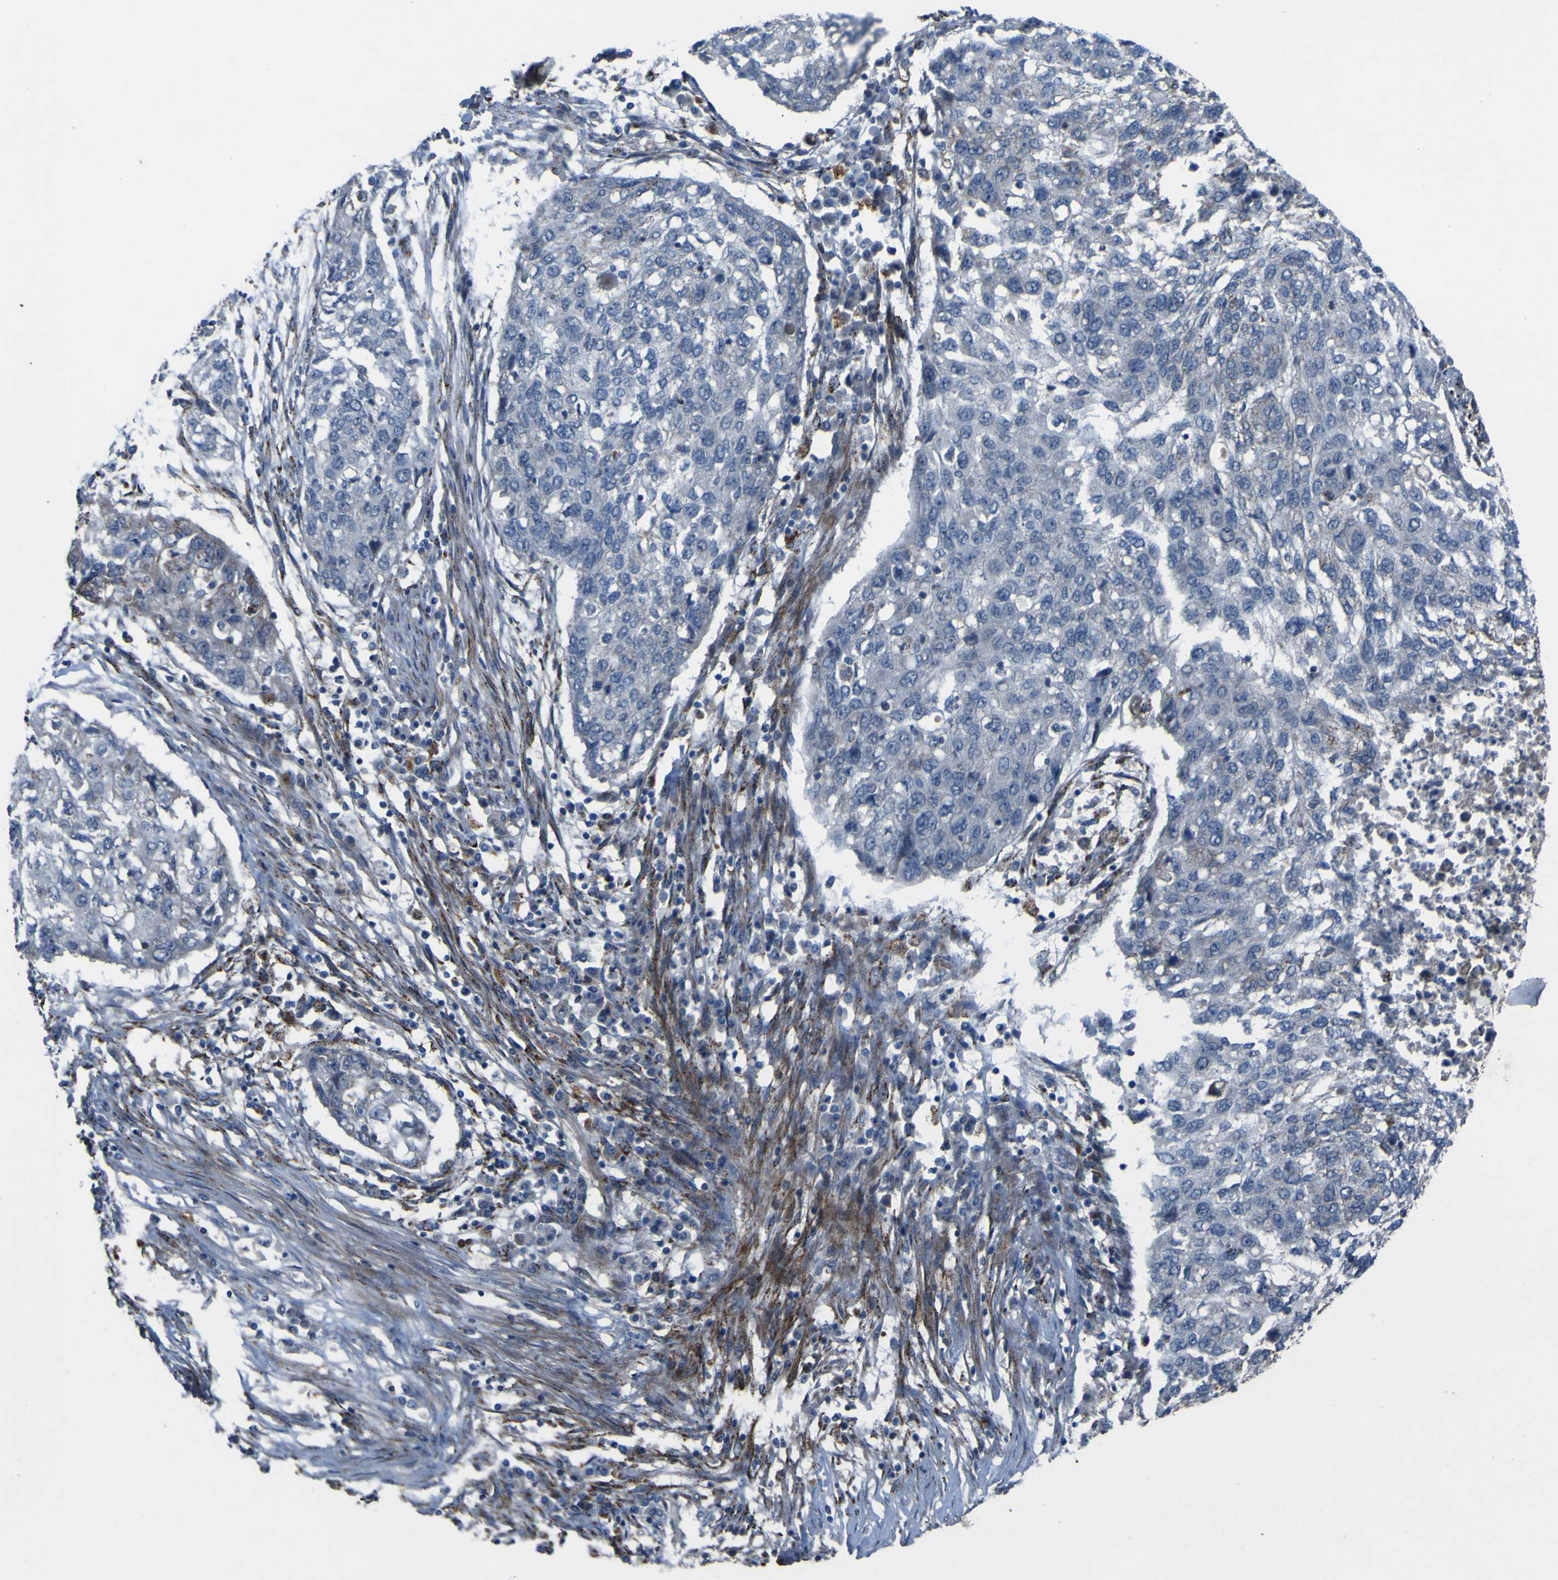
{"staining": {"intensity": "negative", "quantity": "none", "location": "none"}, "tissue": "lung cancer", "cell_type": "Tumor cells", "image_type": "cancer", "snomed": [{"axis": "morphology", "description": "Squamous cell carcinoma, NOS"}, {"axis": "topography", "description": "Lung"}], "caption": "IHC image of neoplastic tissue: lung cancer (squamous cell carcinoma) stained with DAB (3,3'-diaminobenzidine) shows no significant protein positivity in tumor cells.", "gene": "GPLD1", "patient": {"sex": "female", "age": 63}}